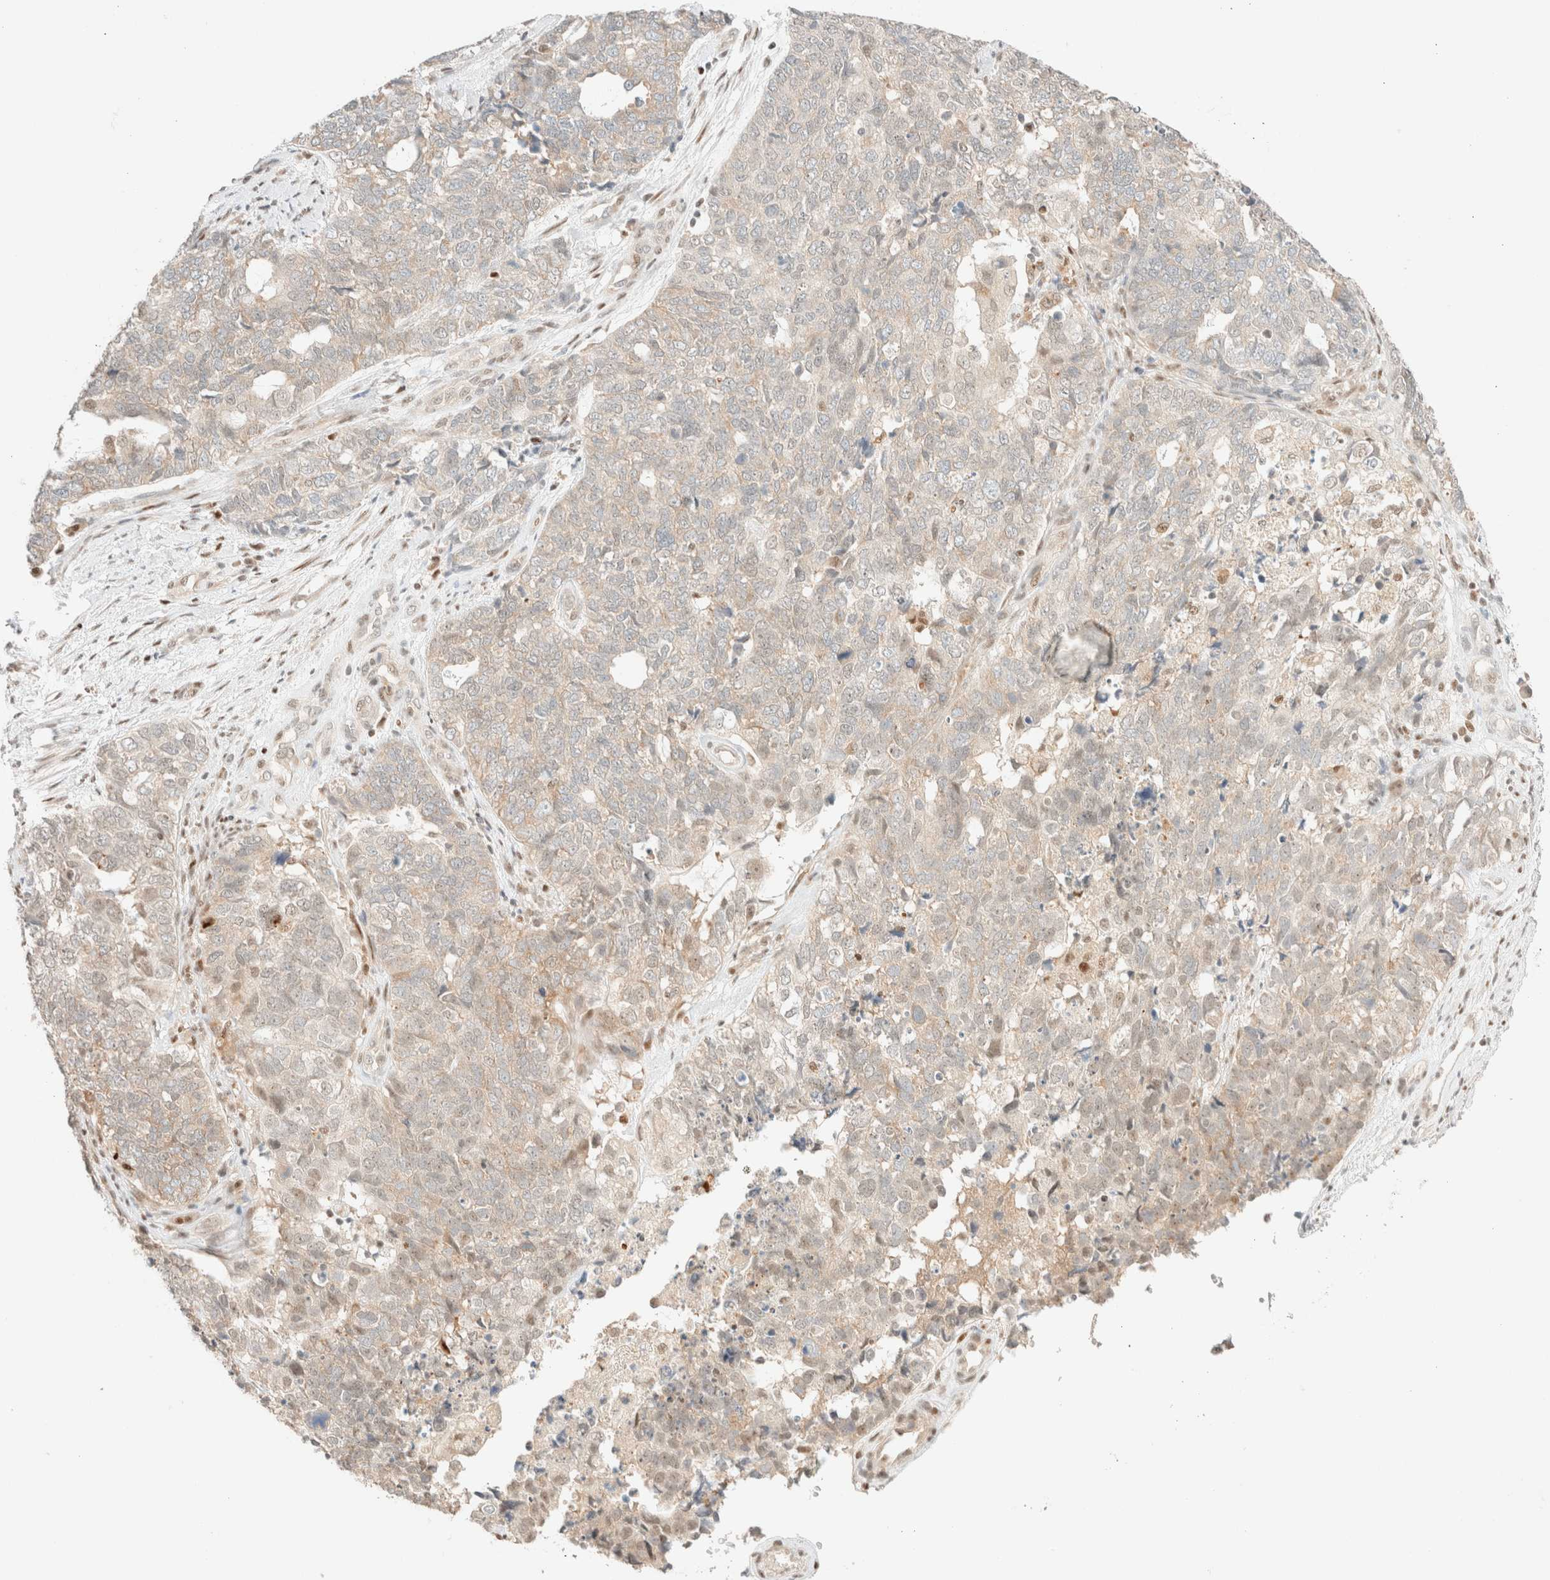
{"staining": {"intensity": "negative", "quantity": "none", "location": "none"}, "tissue": "cervical cancer", "cell_type": "Tumor cells", "image_type": "cancer", "snomed": [{"axis": "morphology", "description": "Squamous cell carcinoma, NOS"}, {"axis": "topography", "description": "Cervix"}], "caption": "Cervical cancer was stained to show a protein in brown. There is no significant expression in tumor cells. (DAB (3,3'-diaminobenzidine) immunohistochemistry (IHC) with hematoxylin counter stain).", "gene": "TSR1", "patient": {"sex": "female", "age": 63}}